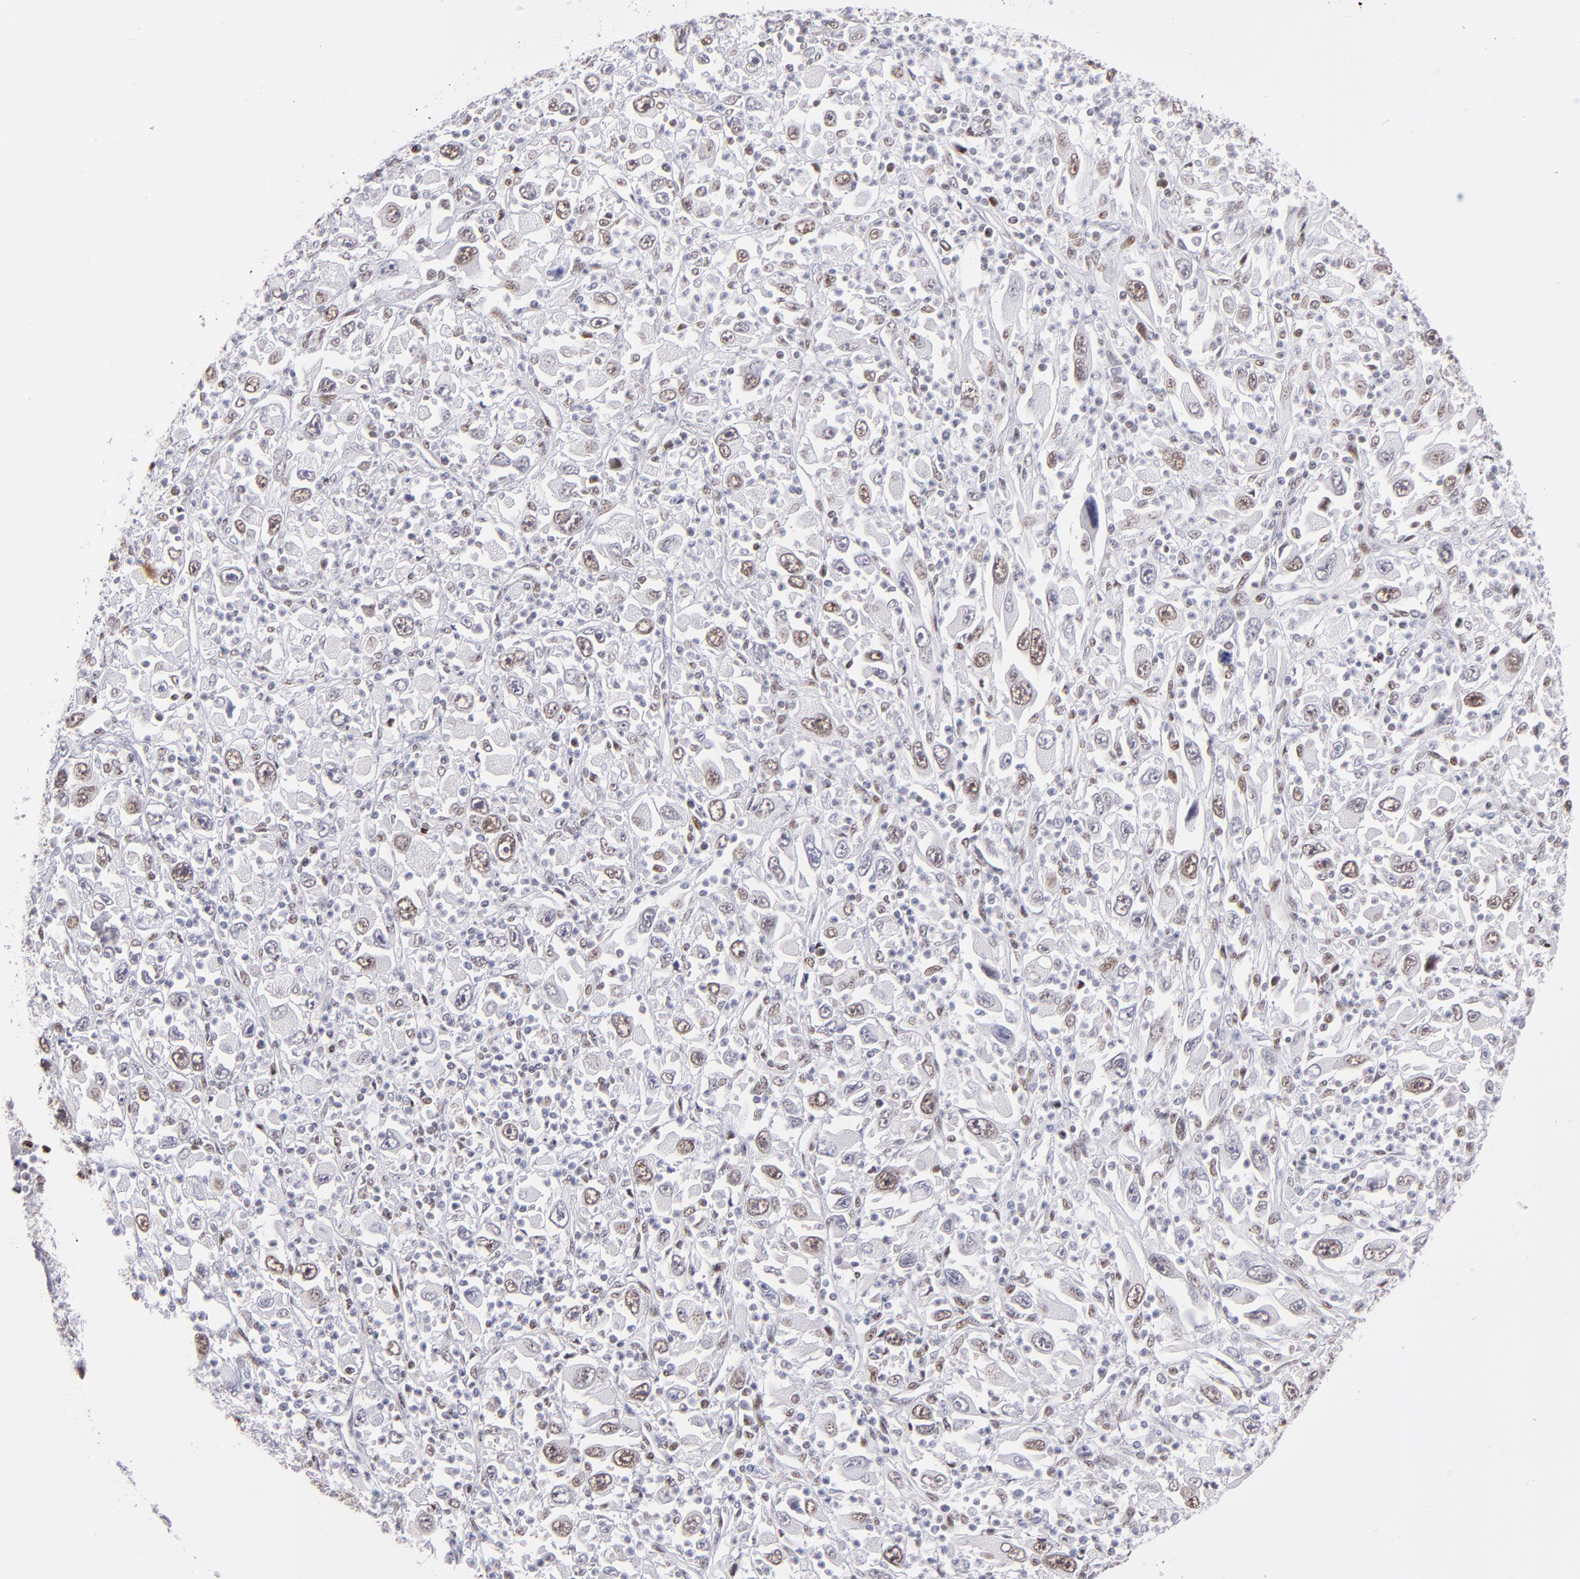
{"staining": {"intensity": "moderate", "quantity": "25%-75%", "location": "nuclear"}, "tissue": "melanoma", "cell_type": "Tumor cells", "image_type": "cancer", "snomed": [{"axis": "morphology", "description": "Malignant melanoma, Metastatic site"}, {"axis": "topography", "description": "Skin"}], "caption": "Tumor cells display medium levels of moderate nuclear staining in approximately 25%-75% of cells in melanoma.", "gene": "POLA1", "patient": {"sex": "female", "age": 56}}